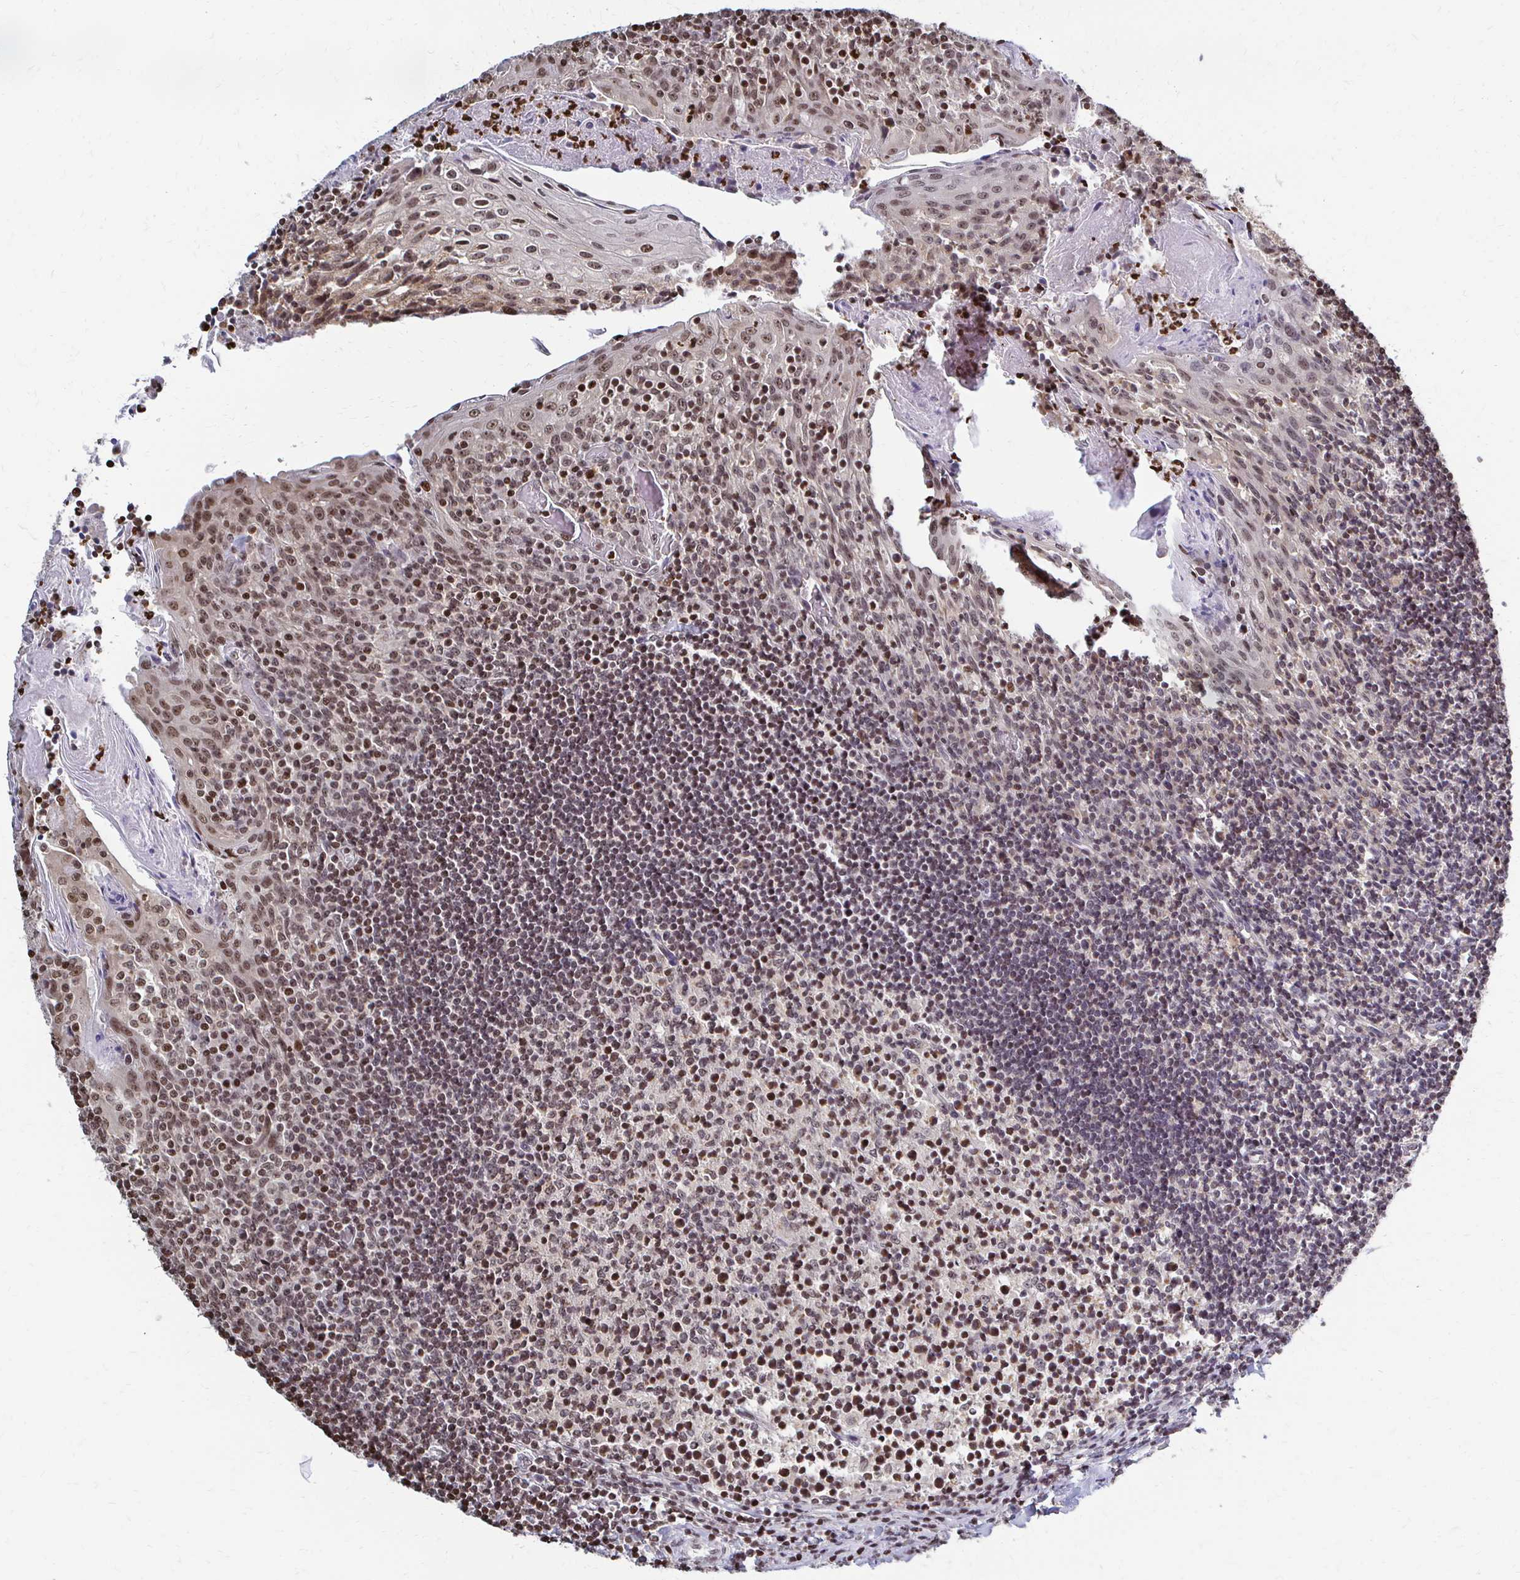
{"staining": {"intensity": "weak", "quantity": ">75%", "location": "nuclear"}, "tissue": "tonsil", "cell_type": "Germinal center cells", "image_type": "normal", "snomed": [{"axis": "morphology", "description": "Normal tissue, NOS"}, {"axis": "topography", "description": "Tonsil"}], "caption": "A brown stain shows weak nuclear positivity of a protein in germinal center cells of unremarkable tonsil.", "gene": "HOXA9", "patient": {"sex": "female", "age": 10}}